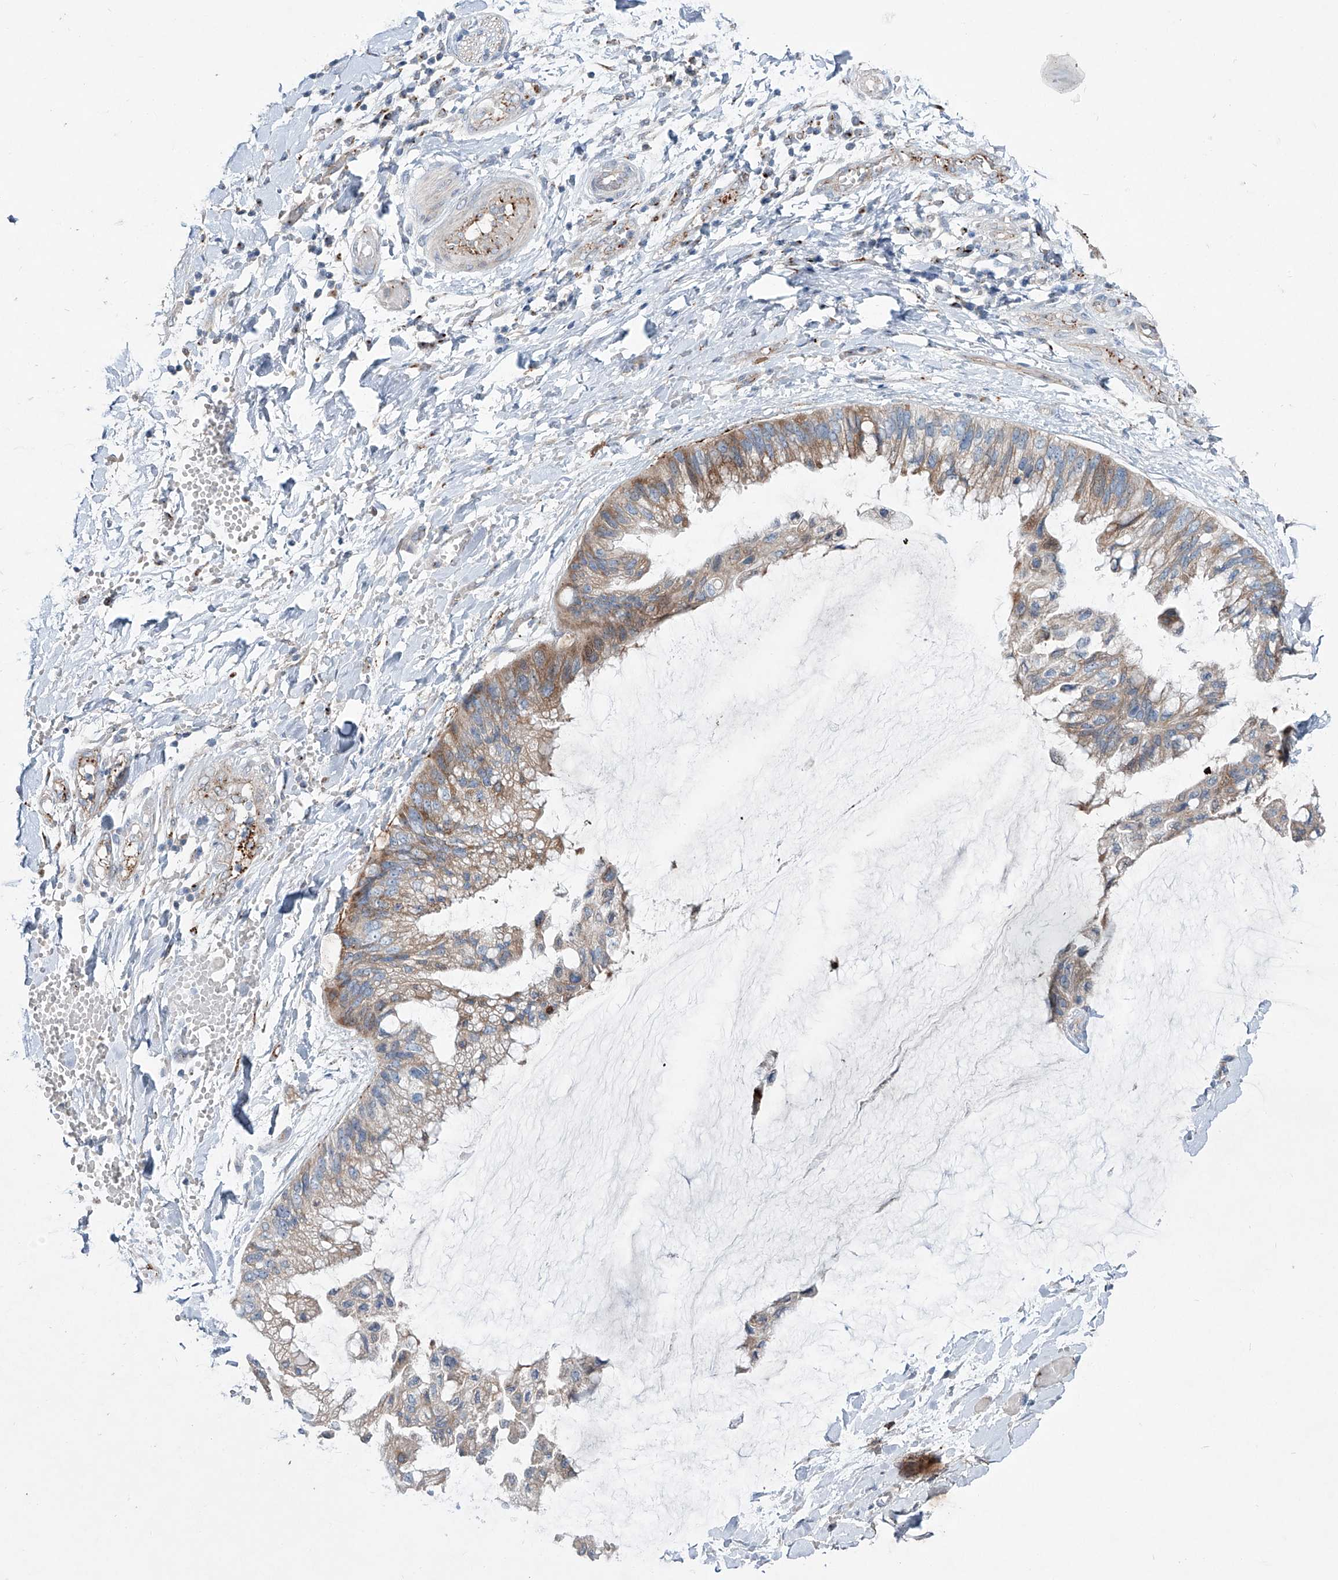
{"staining": {"intensity": "weak", "quantity": ">75%", "location": "cytoplasmic/membranous"}, "tissue": "ovarian cancer", "cell_type": "Tumor cells", "image_type": "cancer", "snomed": [{"axis": "morphology", "description": "Cystadenocarcinoma, mucinous, NOS"}, {"axis": "topography", "description": "Ovary"}], "caption": "Weak cytoplasmic/membranous protein expression is identified in about >75% of tumor cells in ovarian mucinous cystadenocarcinoma. (brown staining indicates protein expression, while blue staining denotes nuclei).", "gene": "CDH5", "patient": {"sex": "female", "age": 39}}